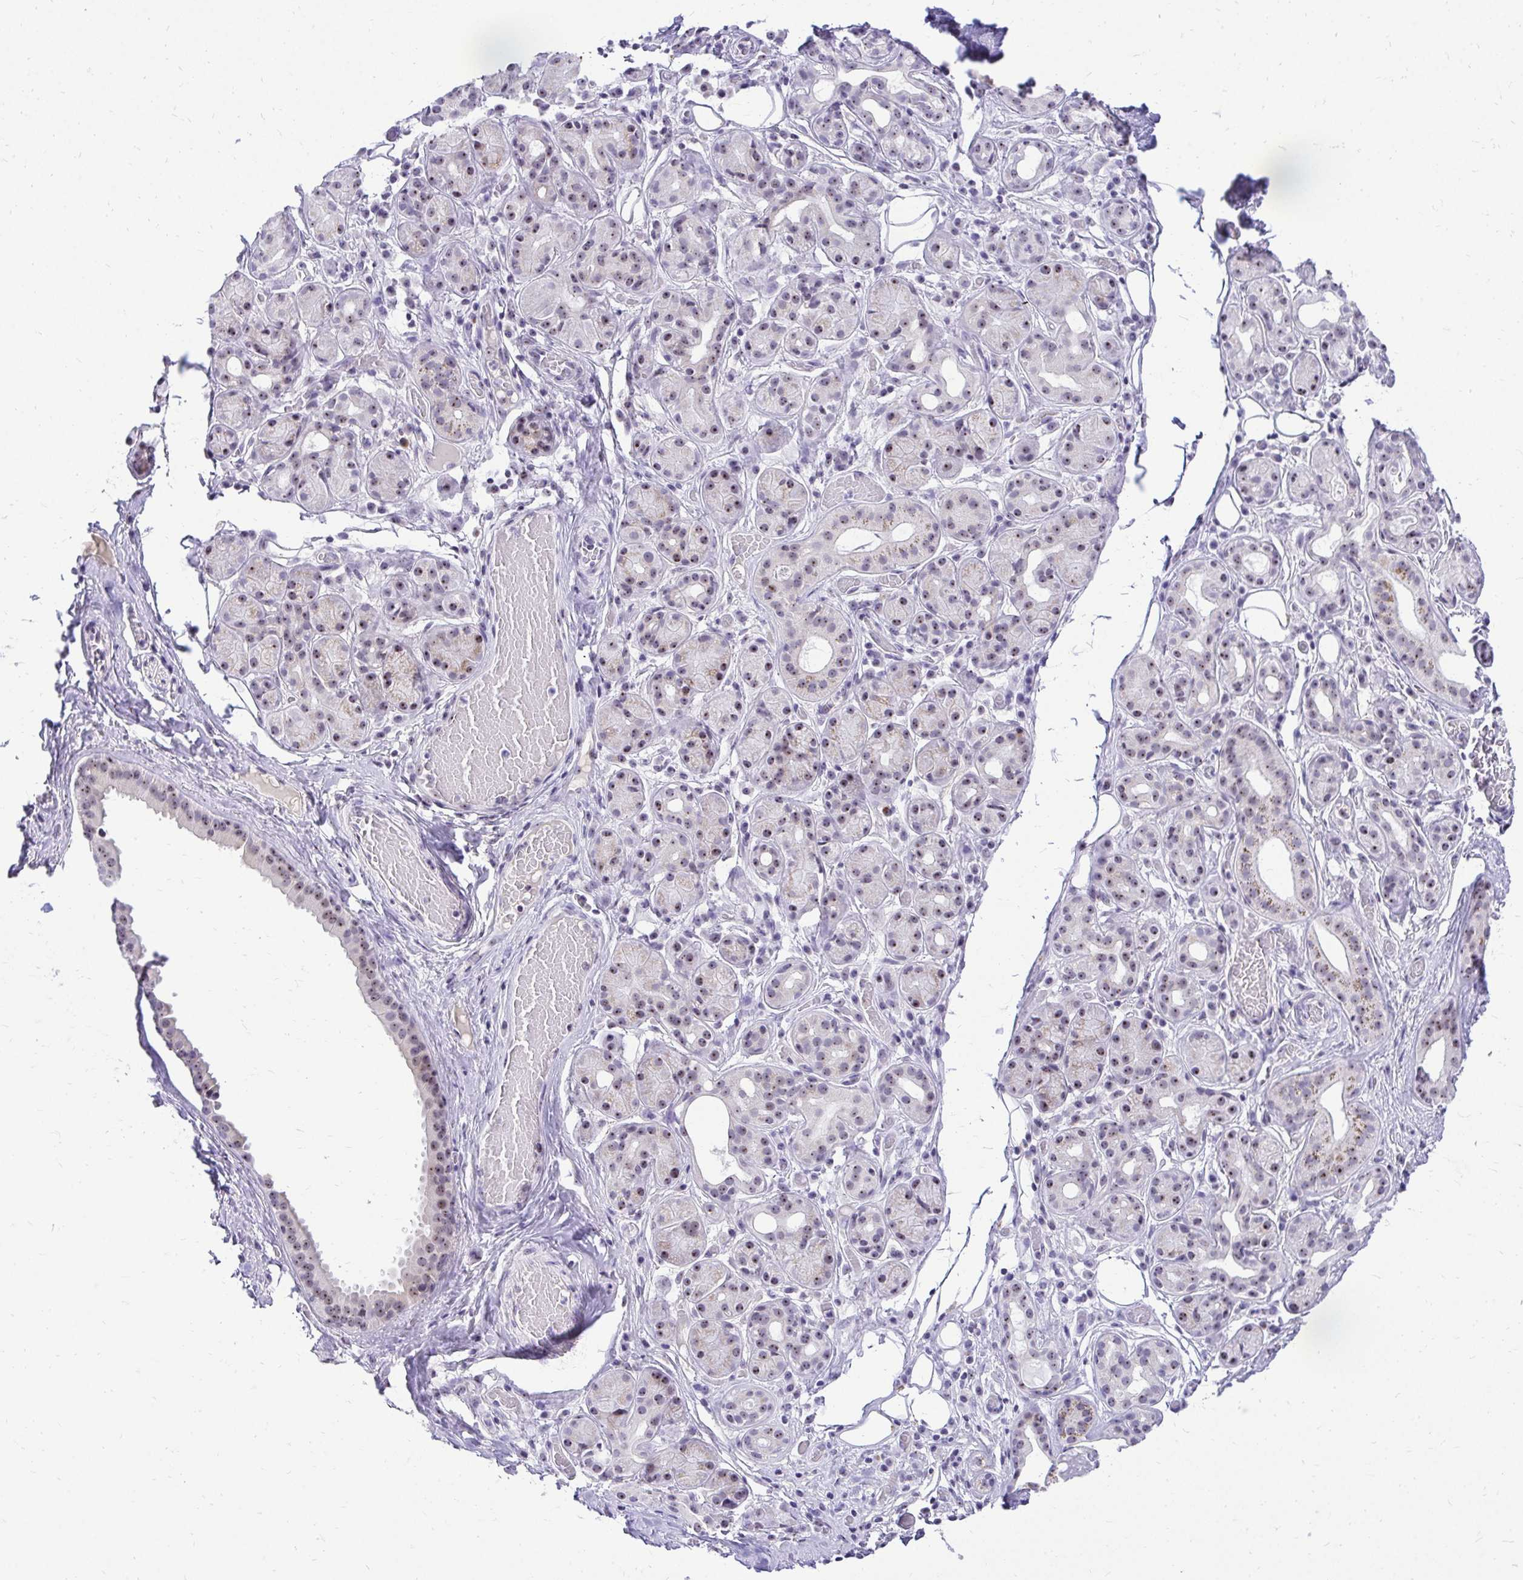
{"staining": {"intensity": "weak", "quantity": "25%-75%", "location": "nuclear"}, "tissue": "salivary gland", "cell_type": "Glandular cells", "image_type": "normal", "snomed": [{"axis": "morphology", "description": "Normal tissue, NOS"}, {"axis": "topography", "description": "Salivary gland"}, {"axis": "topography", "description": "Peripheral nerve tissue"}], "caption": "Immunohistochemistry (IHC) (DAB (3,3'-diaminobenzidine)) staining of normal human salivary gland demonstrates weak nuclear protein positivity in about 25%-75% of glandular cells.", "gene": "NIFK", "patient": {"sex": "male", "age": 71}}